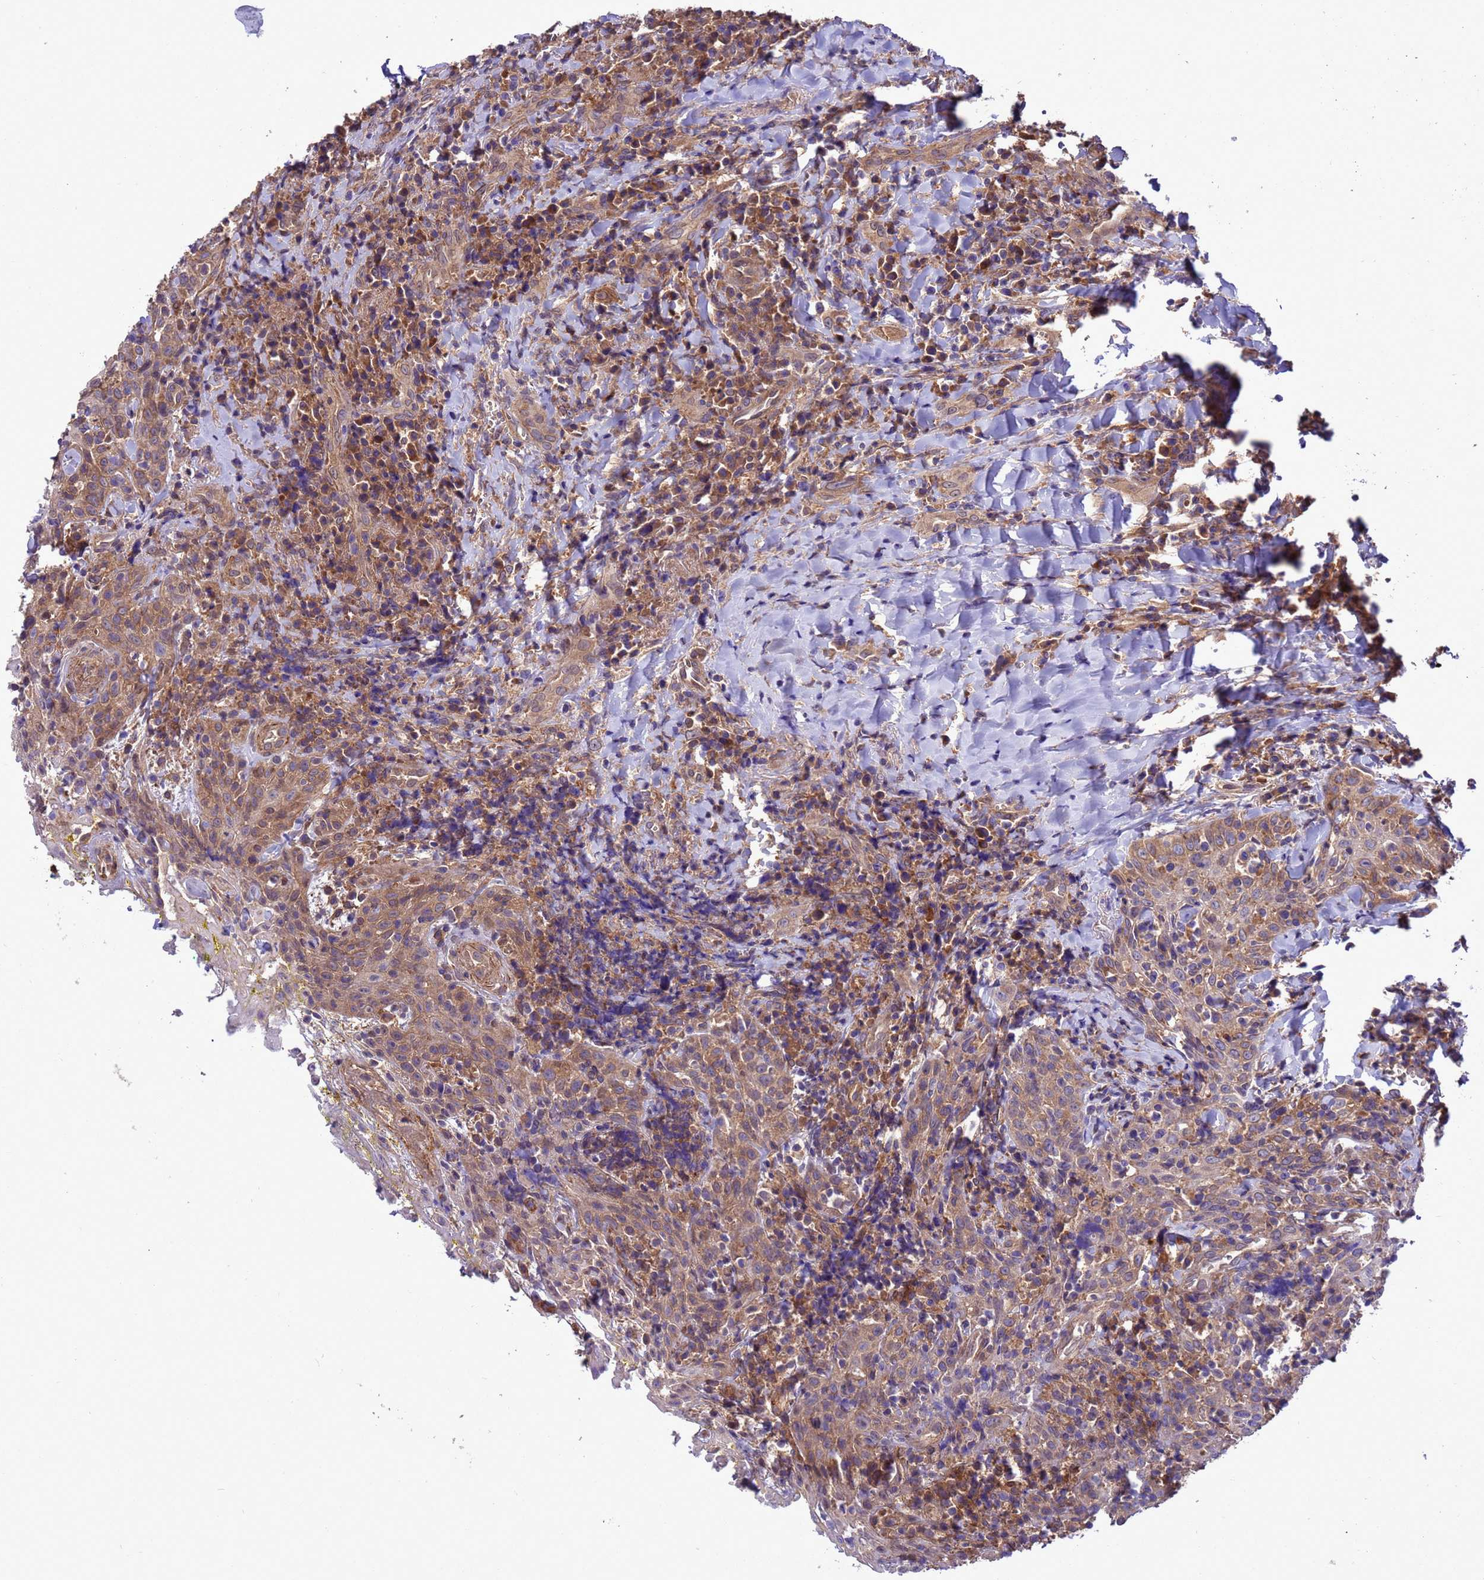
{"staining": {"intensity": "weak", "quantity": ">75%", "location": "cytoplasmic/membranous"}, "tissue": "head and neck cancer", "cell_type": "Tumor cells", "image_type": "cancer", "snomed": [{"axis": "morphology", "description": "Squamous cell carcinoma, NOS"}, {"axis": "topography", "description": "Head-Neck"}], "caption": "Tumor cells exhibit weak cytoplasmic/membranous staining in approximately >75% of cells in squamous cell carcinoma (head and neck).", "gene": "ARHGAP12", "patient": {"sex": "female", "age": 70}}